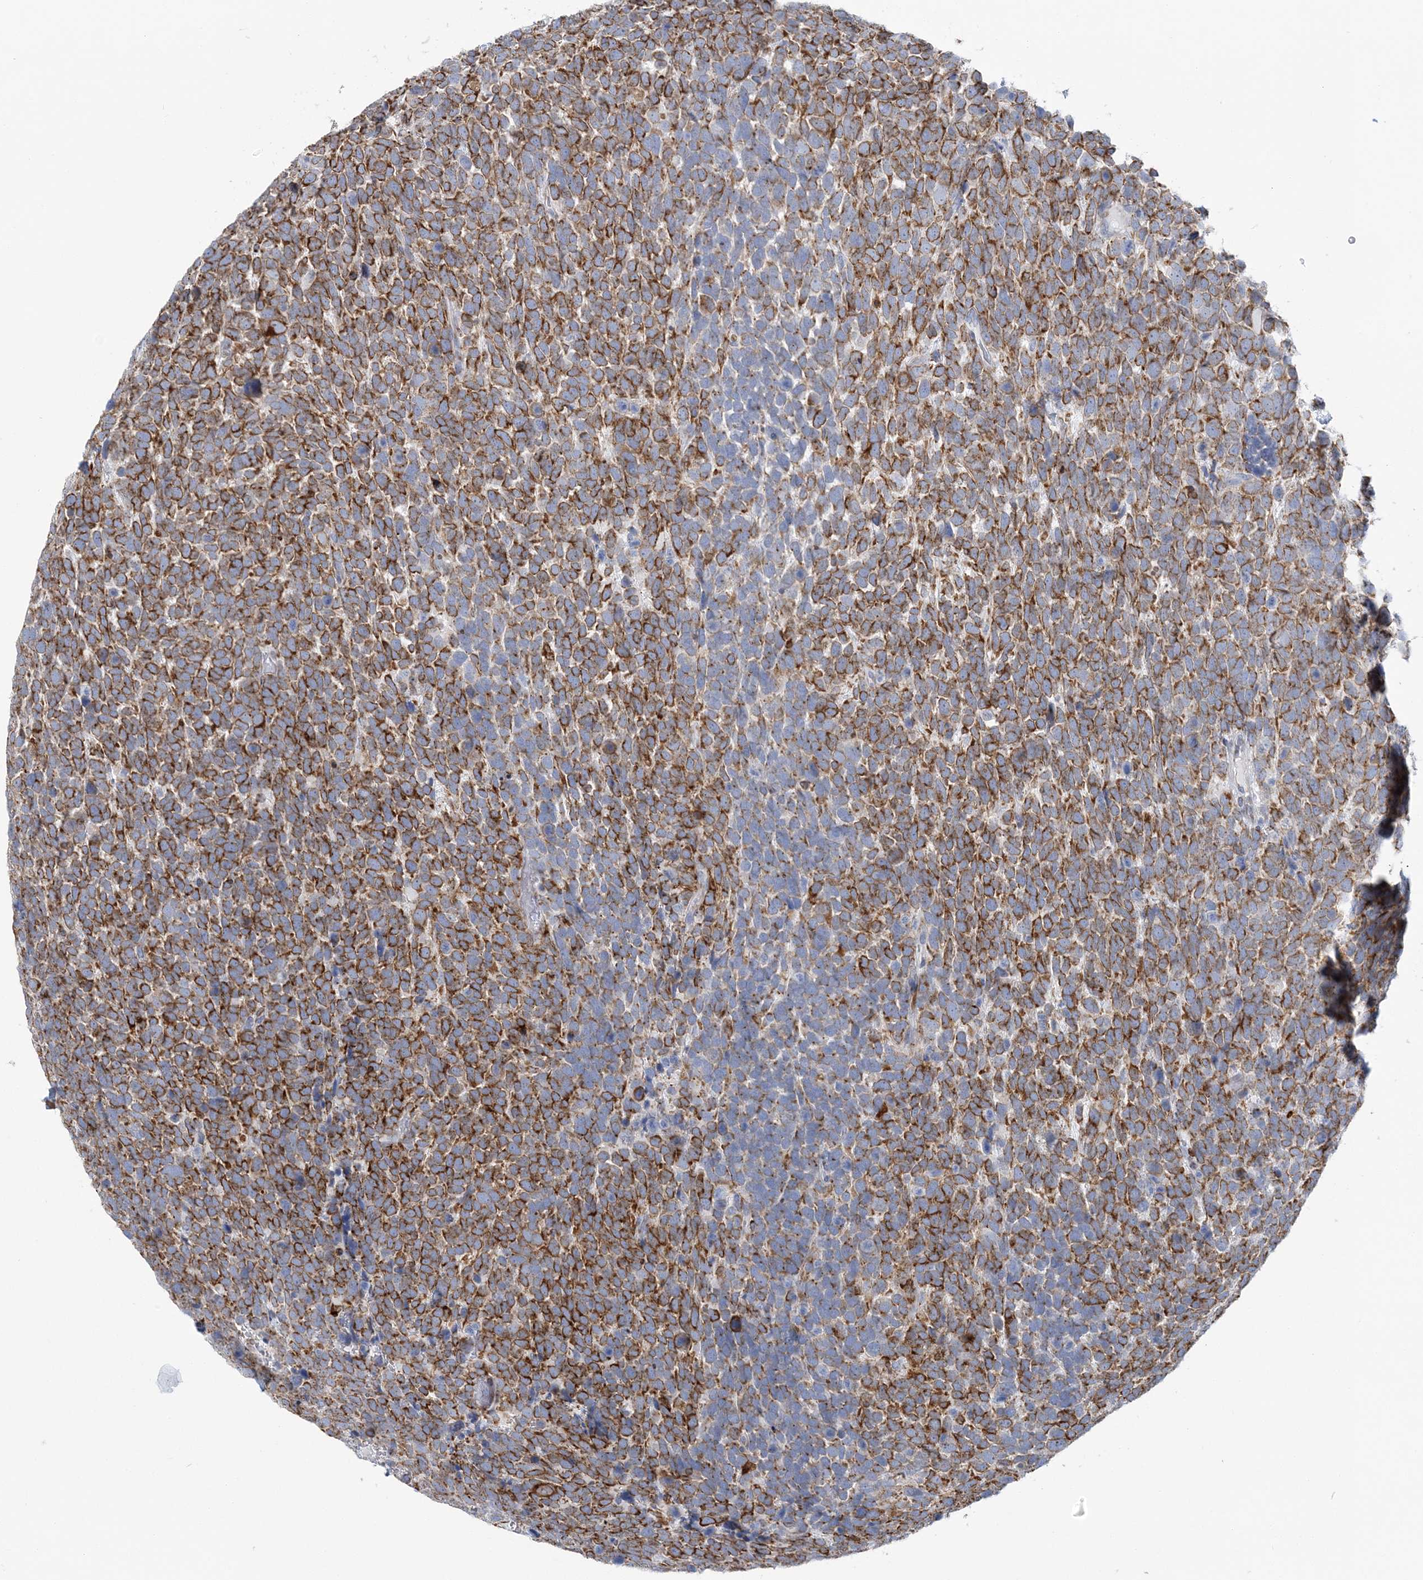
{"staining": {"intensity": "strong", "quantity": ">75%", "location": "cytoplasmic/membranous"}, "tissue": "urothelial cancer", "cell_type": "Tumor cells", "image_type": "cancer", "snomed": [{"axis": "morphology", "description": "Urothelial carcinoma, High grade"}, {"axis": "topography", "description": "Urinary bladder"}], "caption": "There is high levels of strong cytoplasmic/membranous expression in tumor cells of urothelial cancer, as demonstrated by immunohistochemical staining (brown color).", "gene": "PLEKHG4B", "patient": {"sex": "female", "age": 82}}